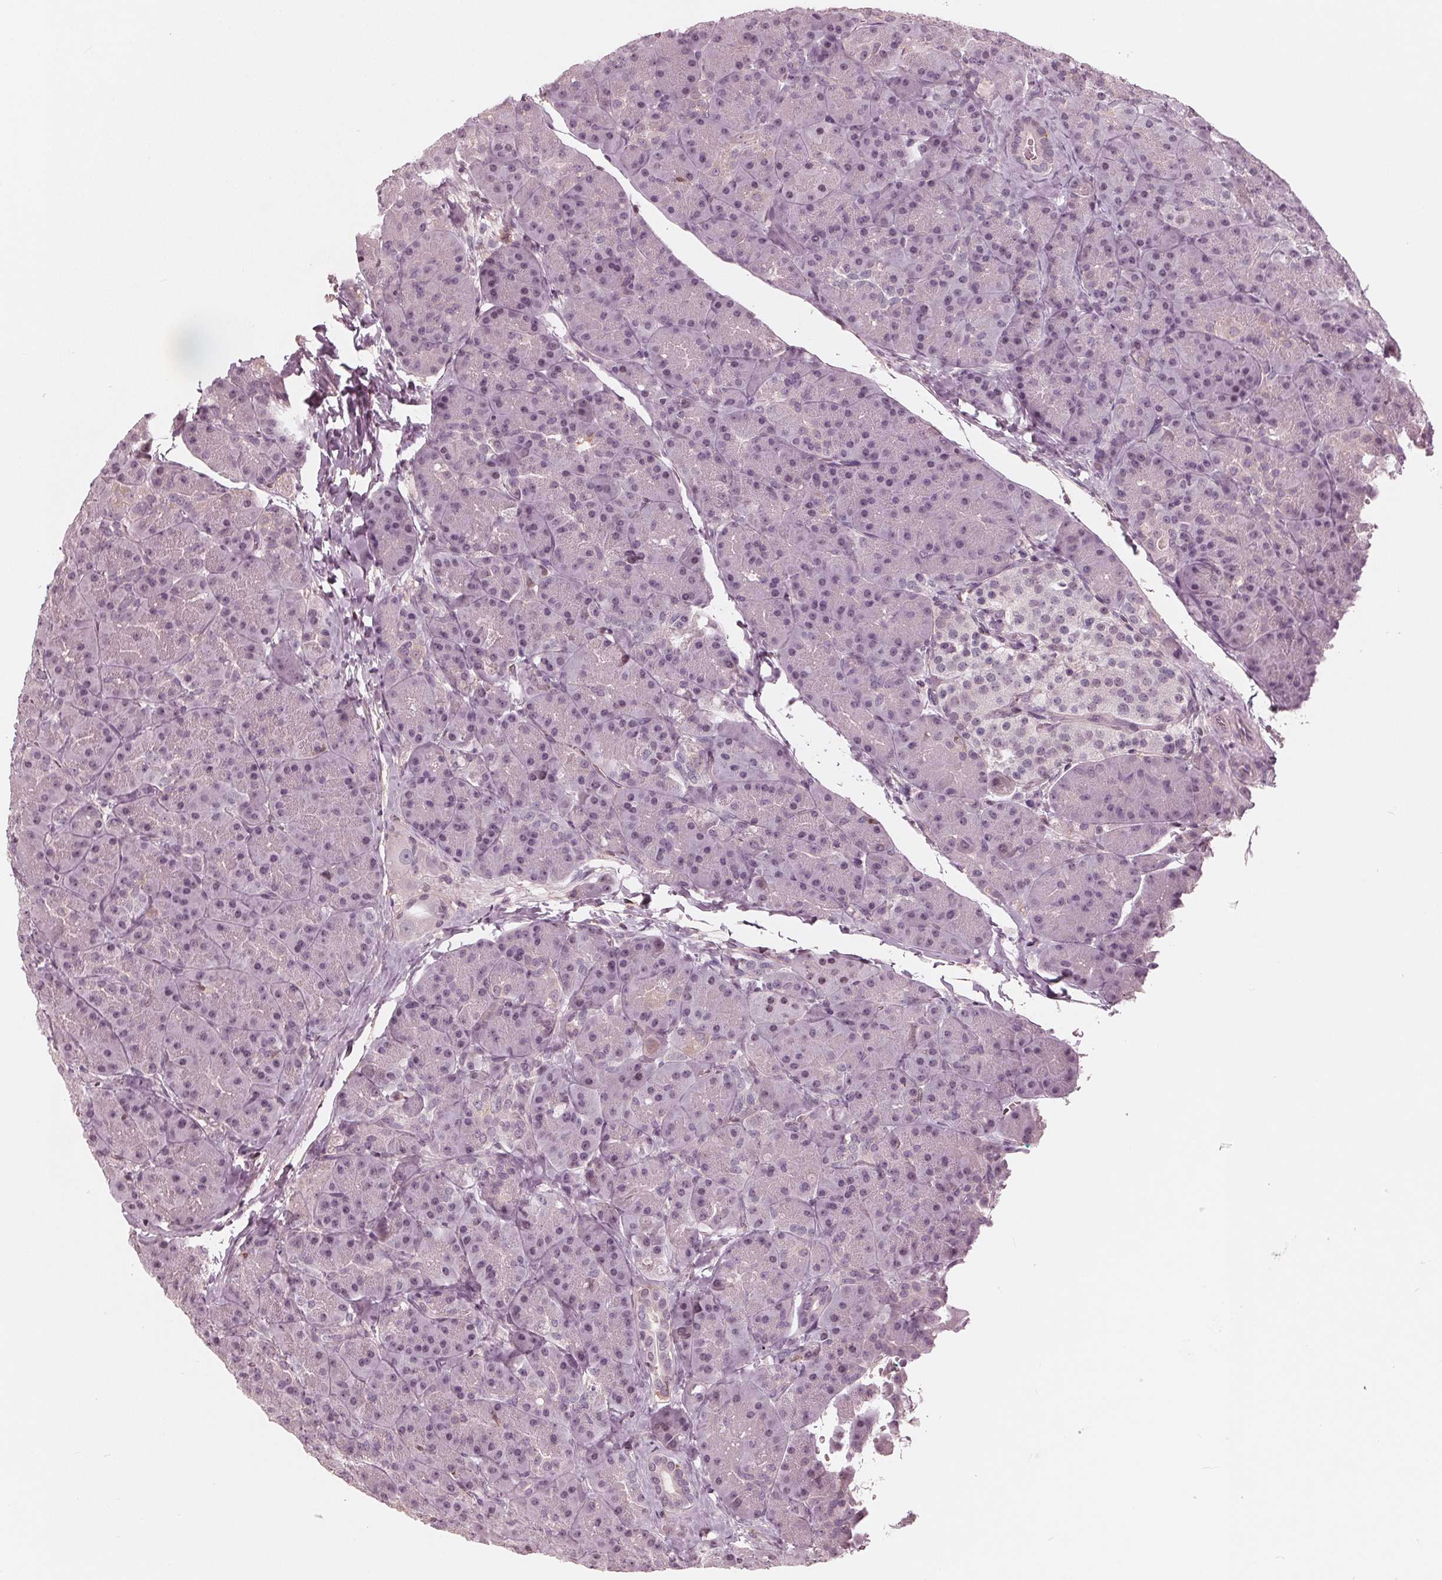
{"staining": {"intensity": "negative", "quantity": "none", "location": "none"}, "tissue": "pancreas", "cell_type": "Exocrine glandular cells", "image_type": "normal", "snomed": [{"axis": "morphology", "description": "Normal tissue, NOS"}, {"axis": "topography", "description": "Pancreas"}], "caption": "Unremarkable pancreas was stained to show a protein in brown. There is no significant staining in exocrine glandular cells. The staining was performed using DAB to visualize the protein expression in brown, while the nuclei were stained in blue with hematoxylin (Magnification: 20x).", "gene": "ING3", "patient": {"sex": "male", "age": 57}}